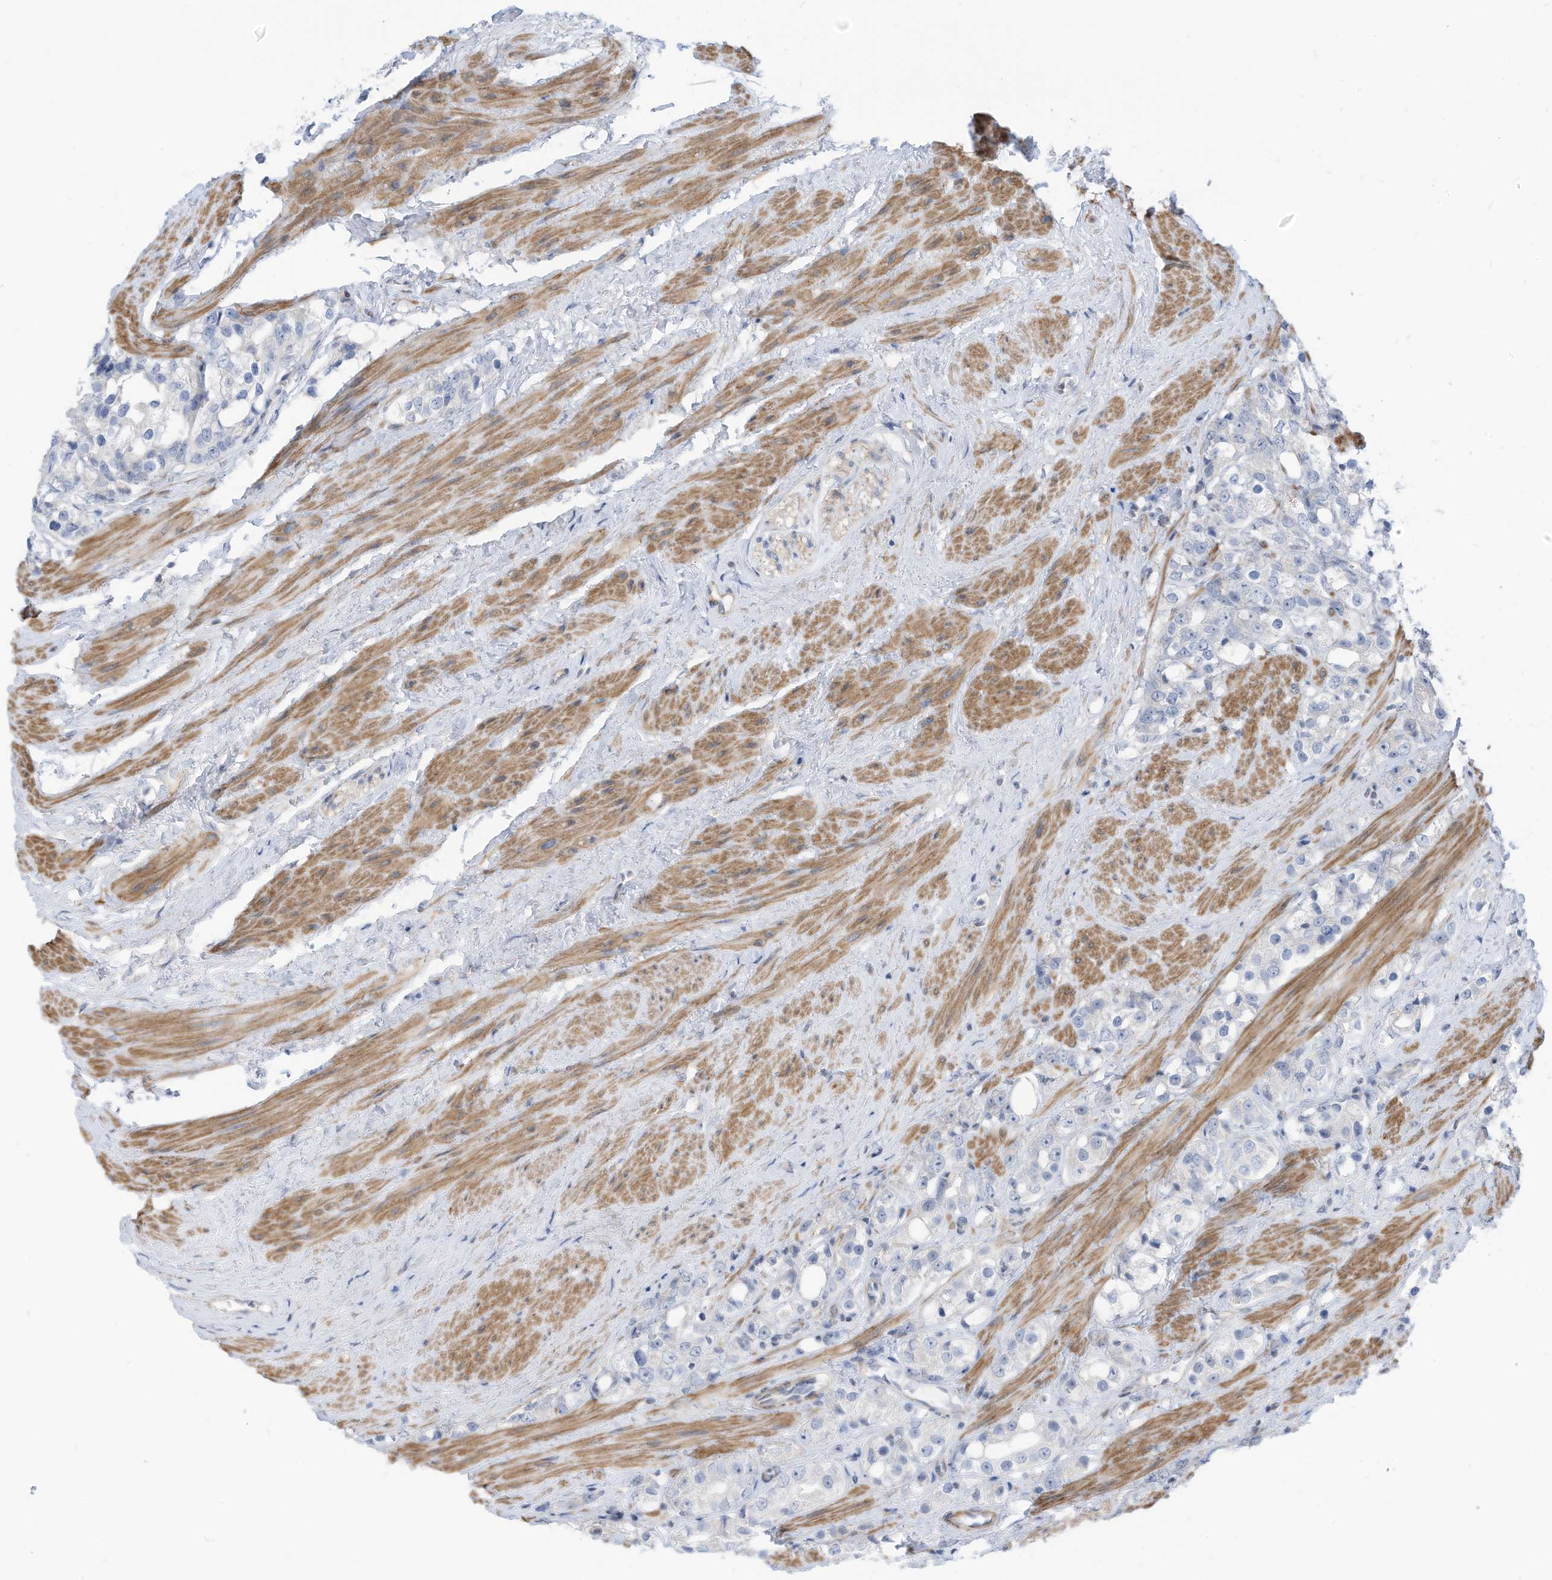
{"staining": {"intensity": "negative", "quantity": "none", "location": "none"}, "tissue": "prostate cancer", "cell_type": "Tumor cells", "image_type": "cancer", "snomed": [{"axis": "morphology", "description": "Adenocarcinoma, NOS"}, {"axis": "topography", "description": "Prostate"}], "caption": "Immunohistochemical staining of human adenocarcinoma (prostate) reveals no significant positivity in tumor cells.", "gene": "GPATCH3", "patient": {"sex": "male", "age": 79}}